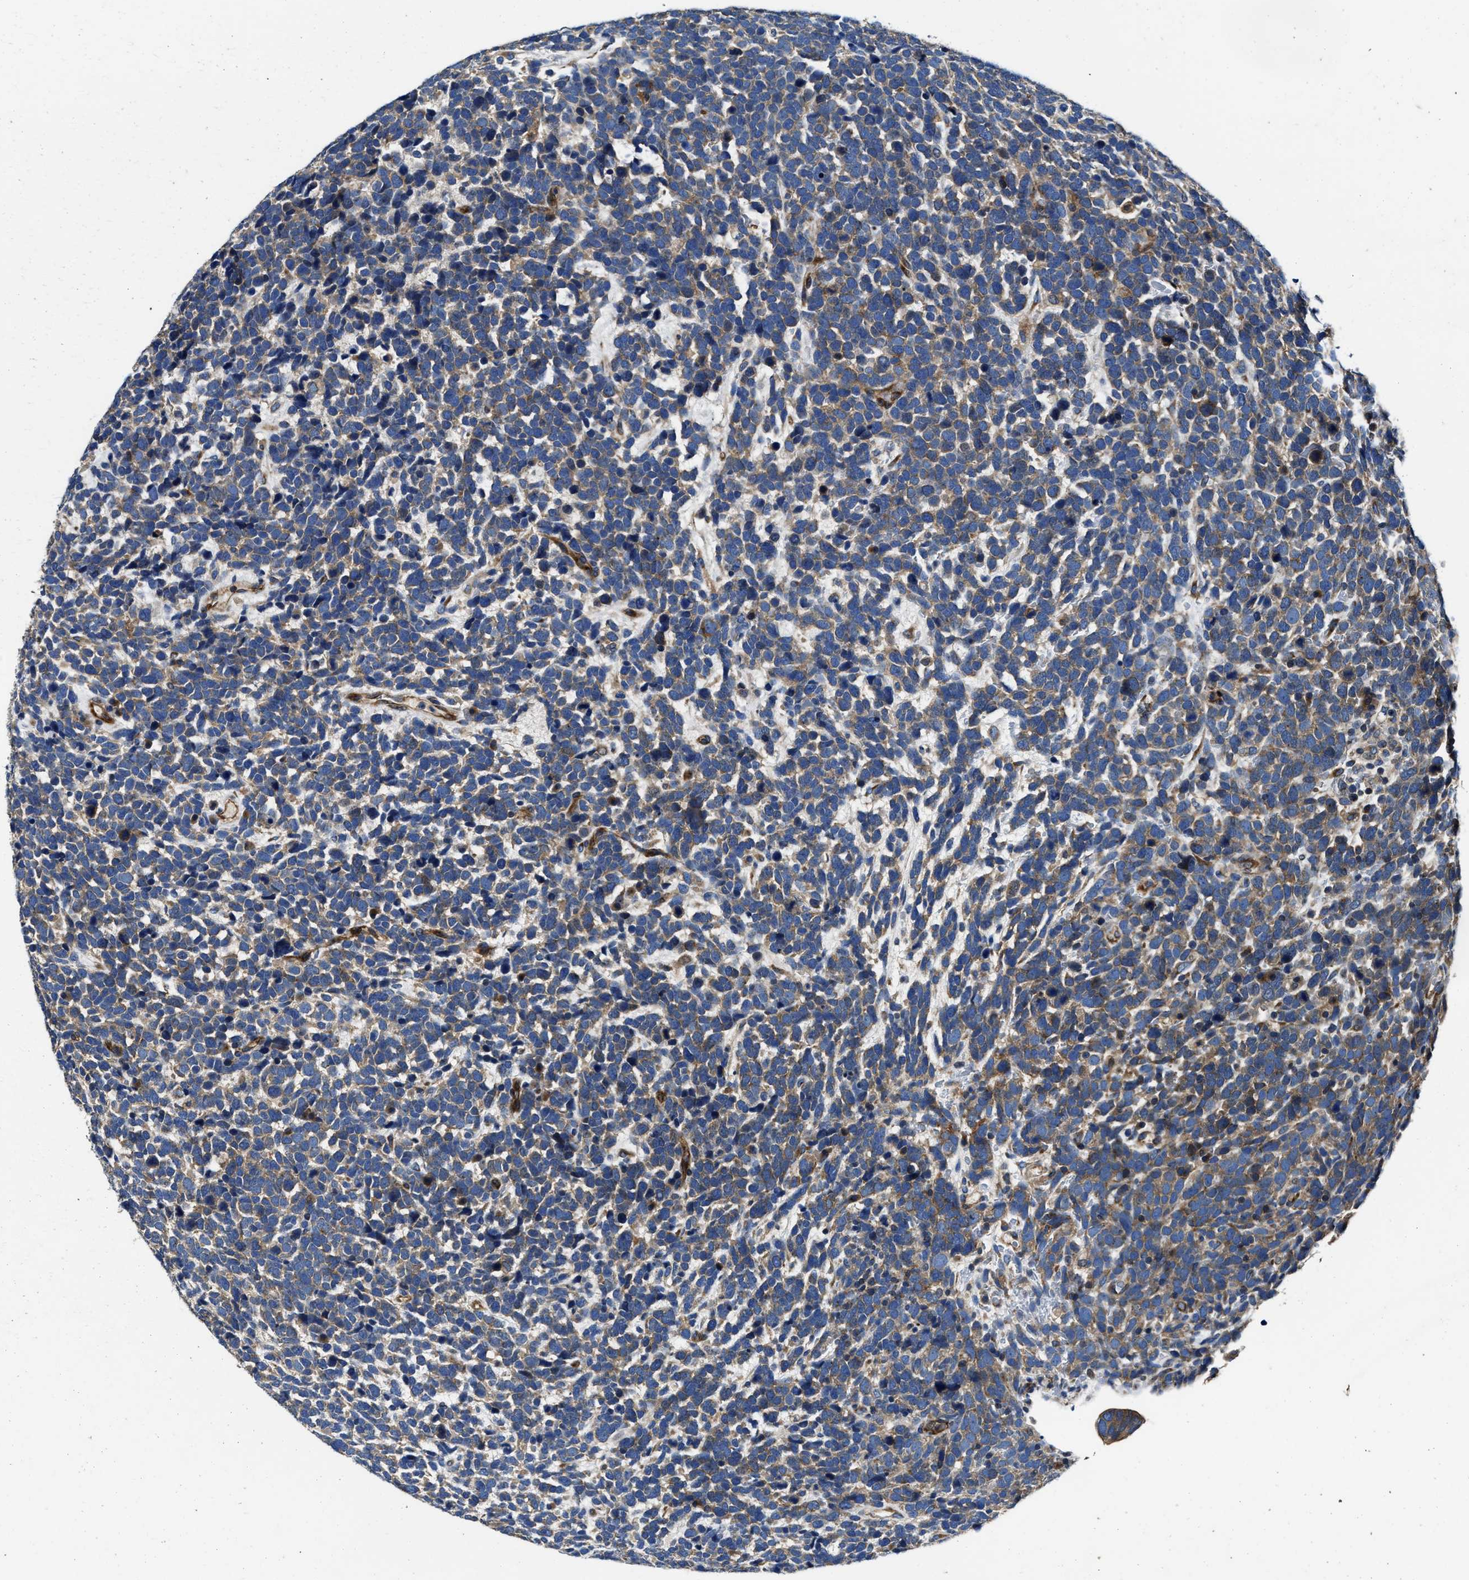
{"staining": {"intensity": "weak", "quantity": ">75%", "location": "cytoplasmic/membranous"}, "tissue": "urothelial cancer", "cell_type": "Tumor cells", "image_type": "cancer", "snomed": [{"axis": "morphology", "description": "Urothelial carcinoma, High grade"}, {"axis": "topography", "description": "Urinary bladder"}], "caption": "Tumor cells exhibit low levels of weak cytoplasmic/membranous positivity in approximately >75% of cells in high-grade urothelial carcinoma. The protein of interest is stained brown, and the nuclei are stained in blue (DAB (3,3'-diaminobenzidine) IHC with brightfield microscopy, high magnification).", "gene": "PTAR1", "patient": {"sex": "female", "age": 82}}